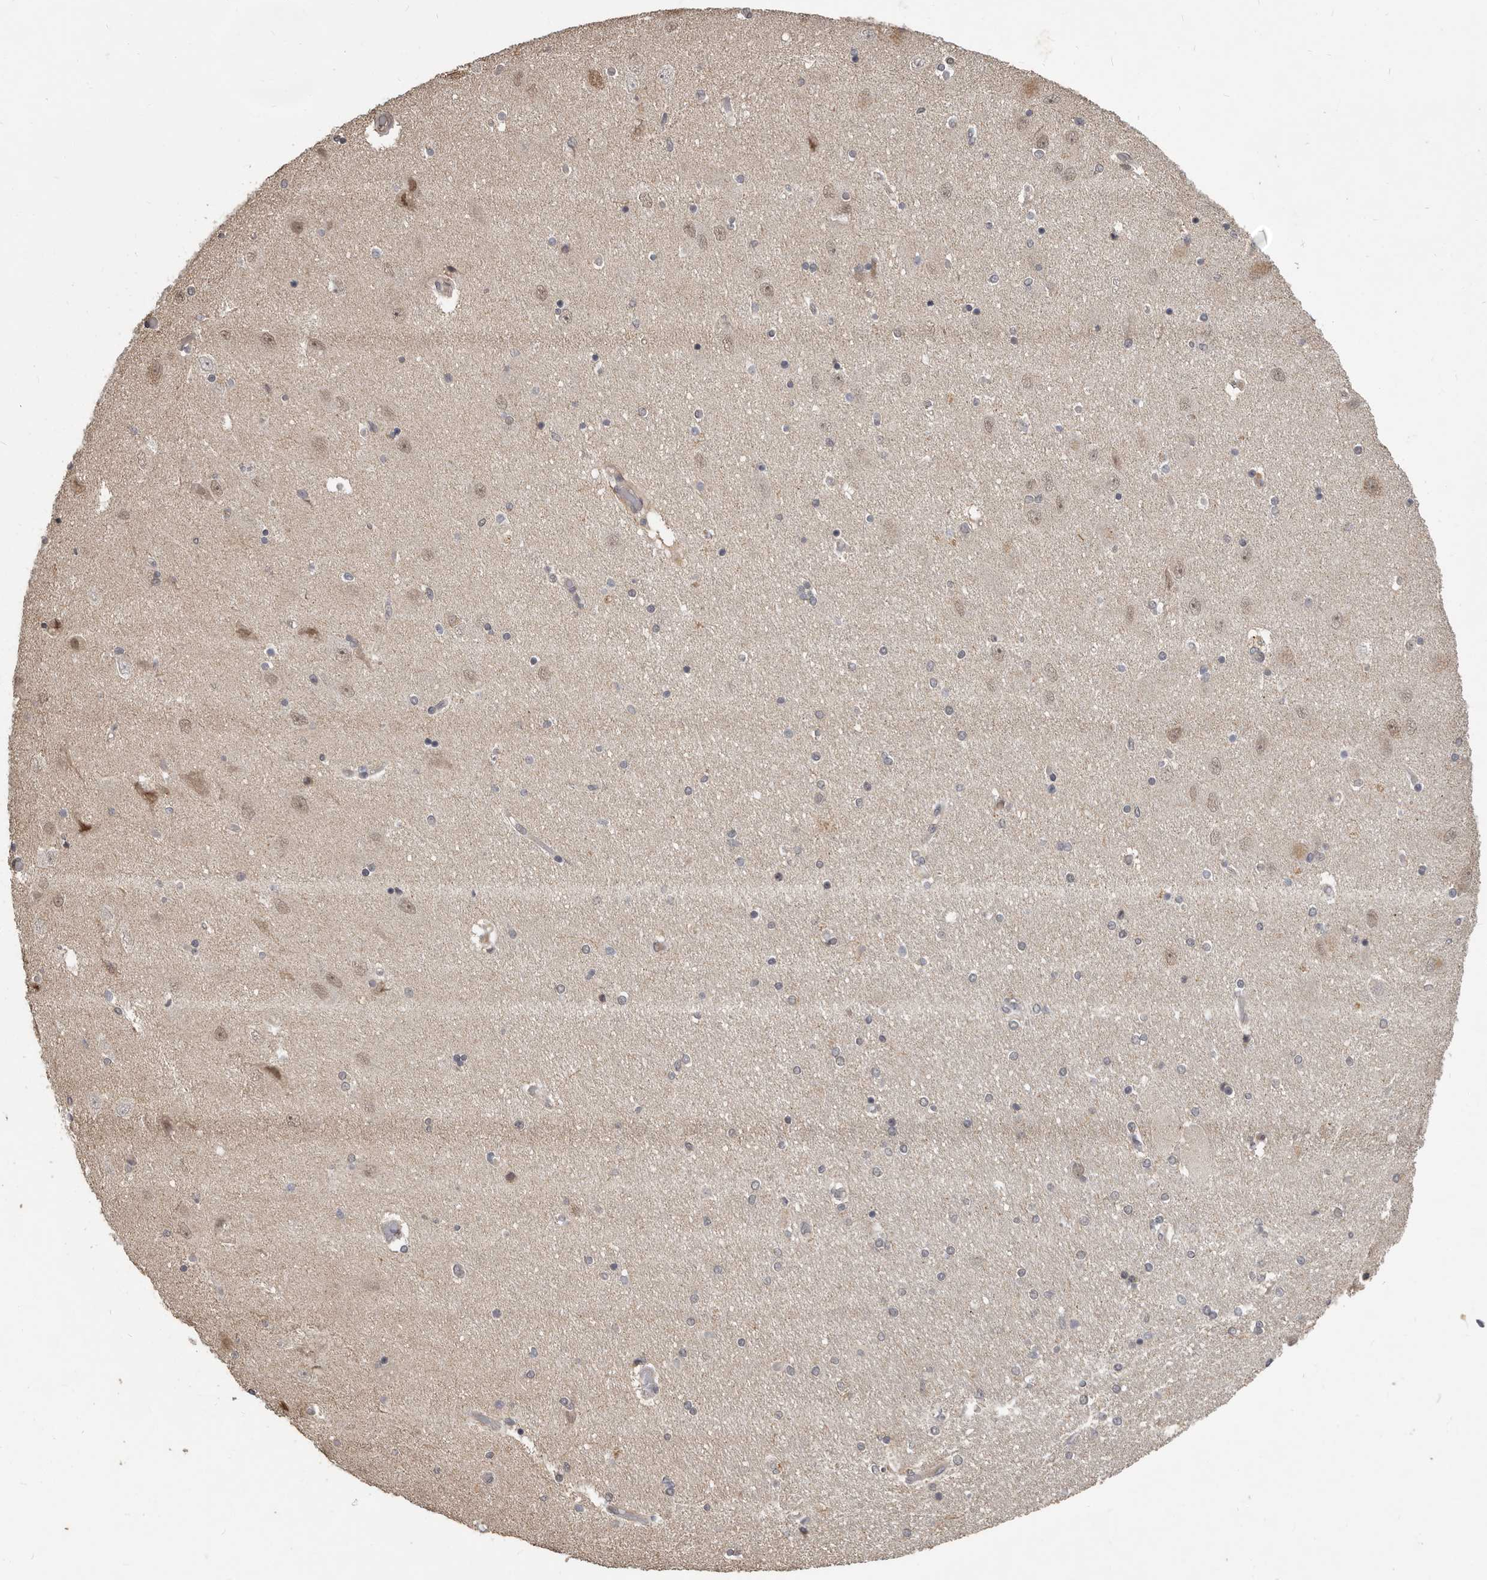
{"staining": {"intensity": "moderate", "quantity": "<25%", "location": "cytoplasmic/membranous"}, "tissue": "hippocampus", "cell_type": "Glial cells", "image_type": "normal", "snomed": [{"axis": "morphology", "description": "Normal tissue, NOS"}, {"axis": "topography", "description": "Hippocampus"}], "caption": "Brown immunohistochemical staining in normal human hippocampus displays moderate cytoplasmic/membranous positivity in about <25% of glial cells.", "gene": "ZFP14", "patient": {"sex": "female", "age": 54}}